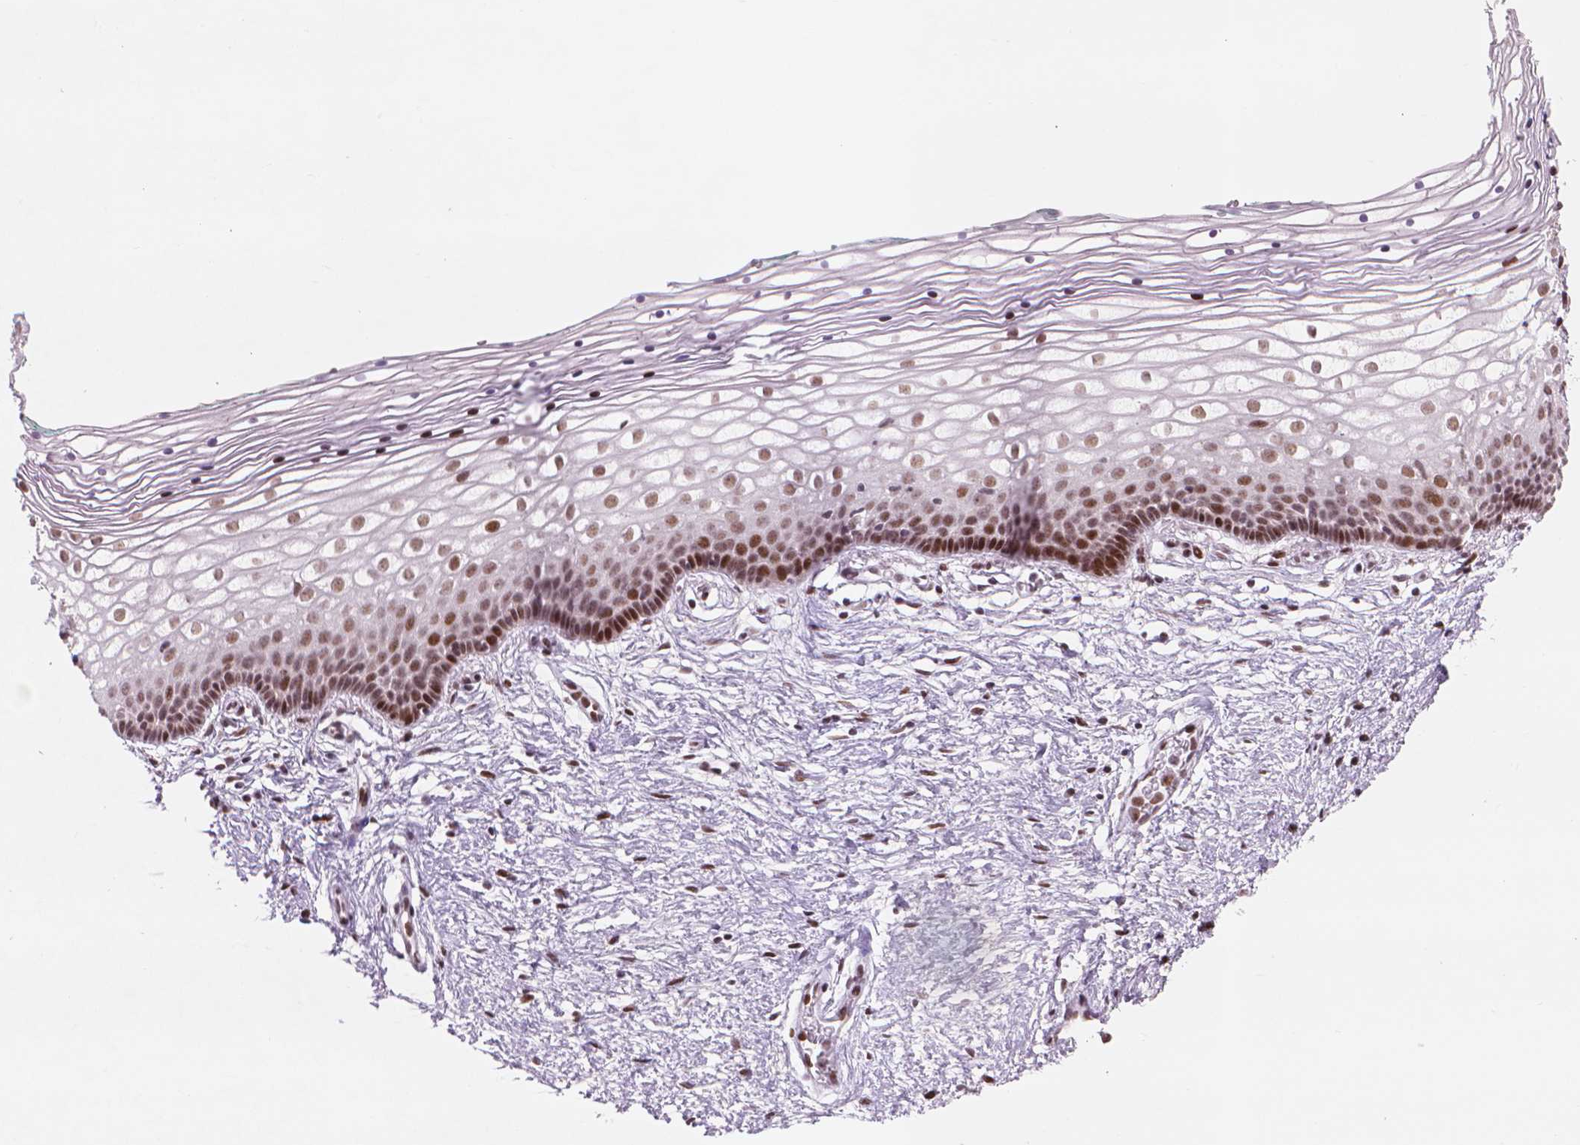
{"staining": {"intensity": "moderate", "quantity": ">75%", "location": "nuclear"}, "tissue": "vagina", "cell_type": "Squamous epithelial cells", "image_type": "normal", "snomed": [{"axis": "morphology", "description": "Normal tissue, NOS"}, {"axis": "topography", "description": "Vagina"}], "caption": "Squamous epithelial cells display medium levels of moderate nuclear positivity in approximately >75% of cells in benign human vagina.", "gene": "HES7", "patient": {"sex": "female", "age": 36}}